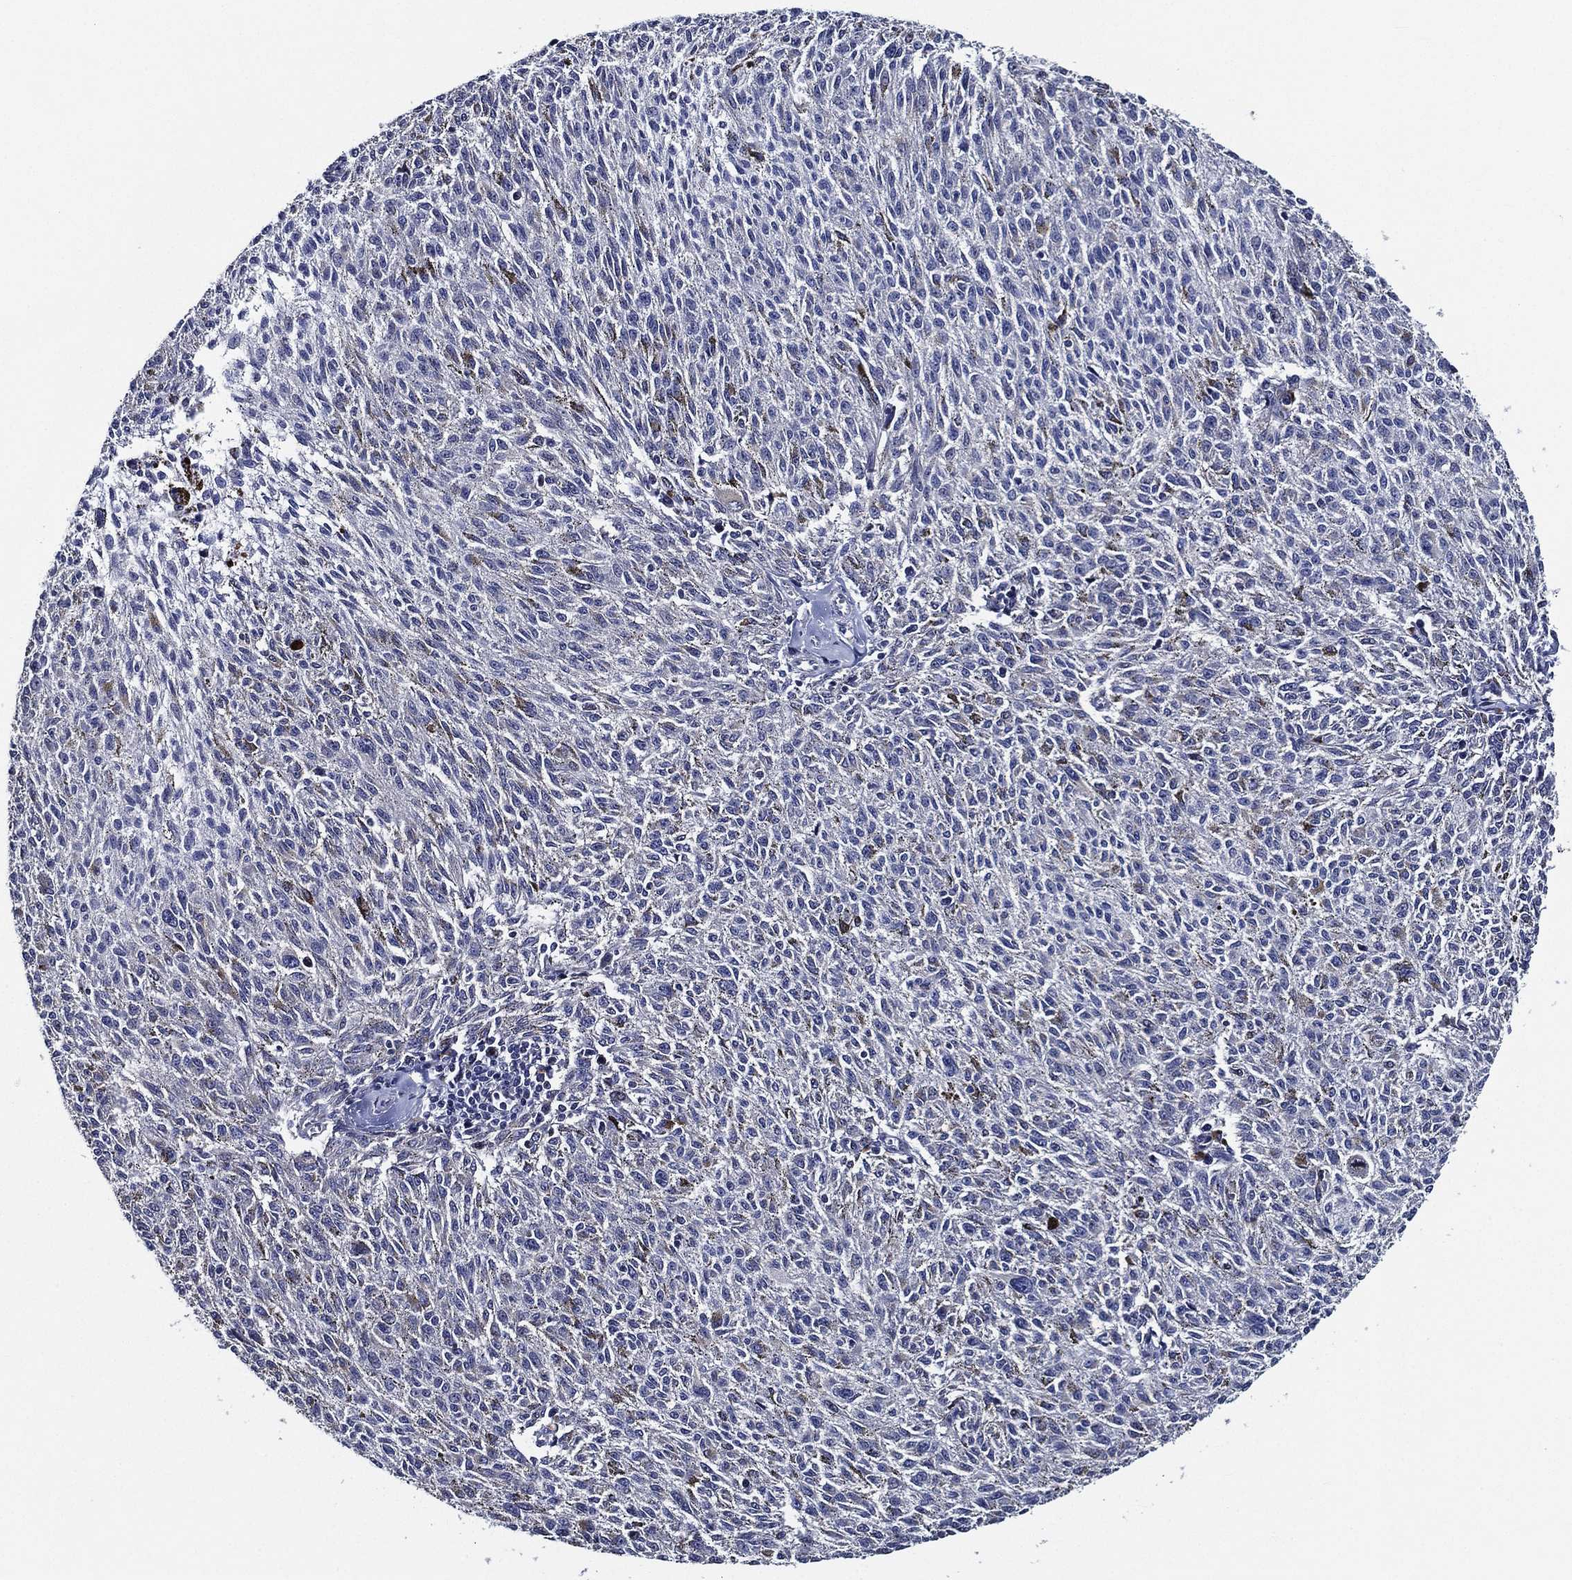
{"staining": {"intensity": "negative", "quantity": "none", "location": "none"}, "tissue": "melanoma", "cell_type": "Tumor cells", "image_type": "cancer", "snomed": [{"axis": "morphology", "description": "Malignant melanoma, NOS"}, {"axis": "topography", "description": "Skin"}], "caption": "There is no significant expression in tumor cells of melanoma.", "gene": "KIF20B", "patient": {"sex": "female", "age": 72}}